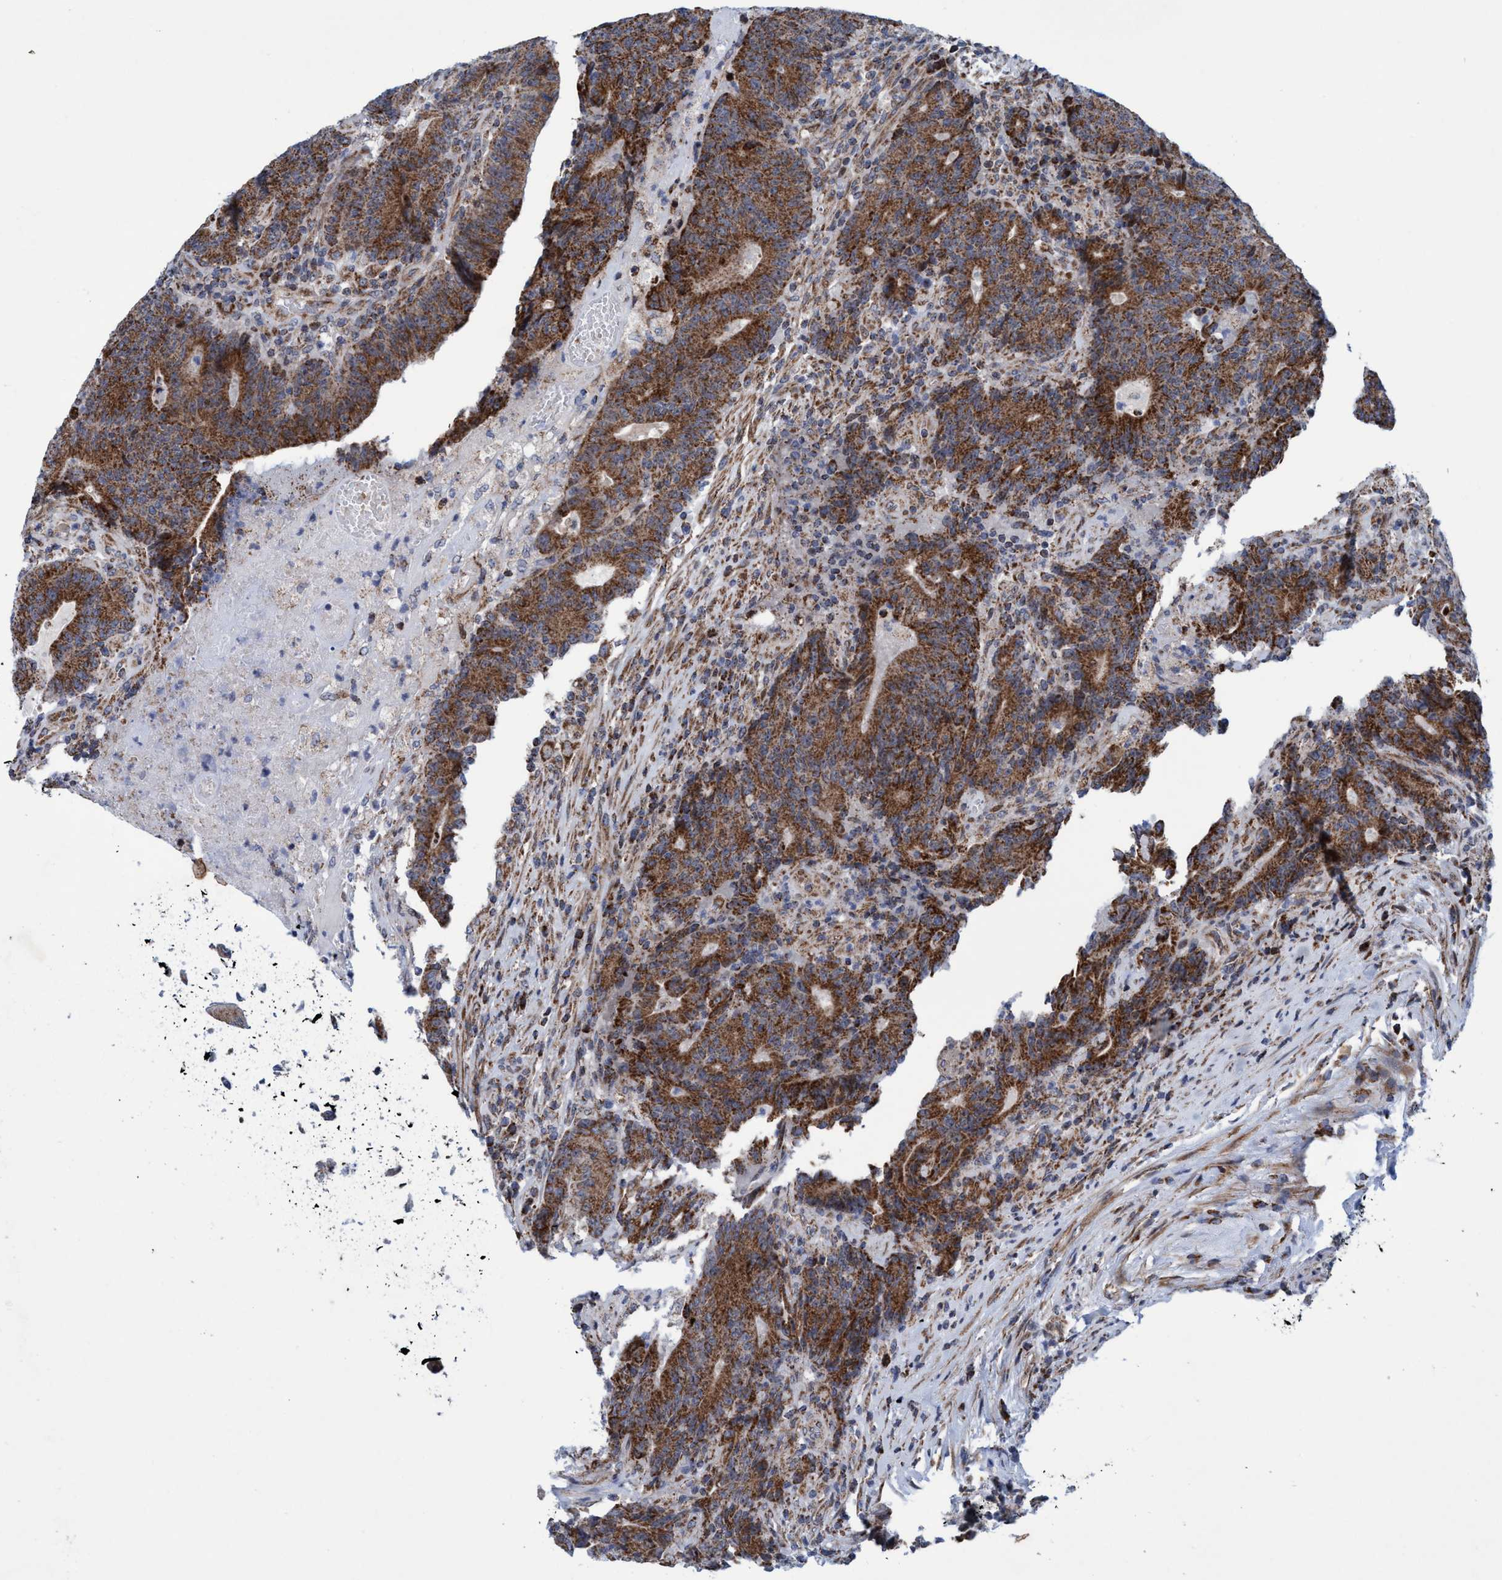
{"staining": {"intensity": "moderate", "quantity": ">75%", "location": "cytoplasmic/membranous"}, "tissue": "colorectal cancer", "cell_type": "Tumor cells", "image_type": "cancer", "snomed": [{"axis": "morphology", "description": "Normal tissue, NOS"}, {"axis": "morphology", "description": "Adenocarcinoma, NOS"}, {"axis": "topography", "description": "Colon"}], "caption": "Moderate cytoplasmic/membranous positivity is present in about >75% of tumor cells in adenocarcinoma (colorectal).", "gene": "POLR1F", "patient": {"sex": "female", "age": 75}}